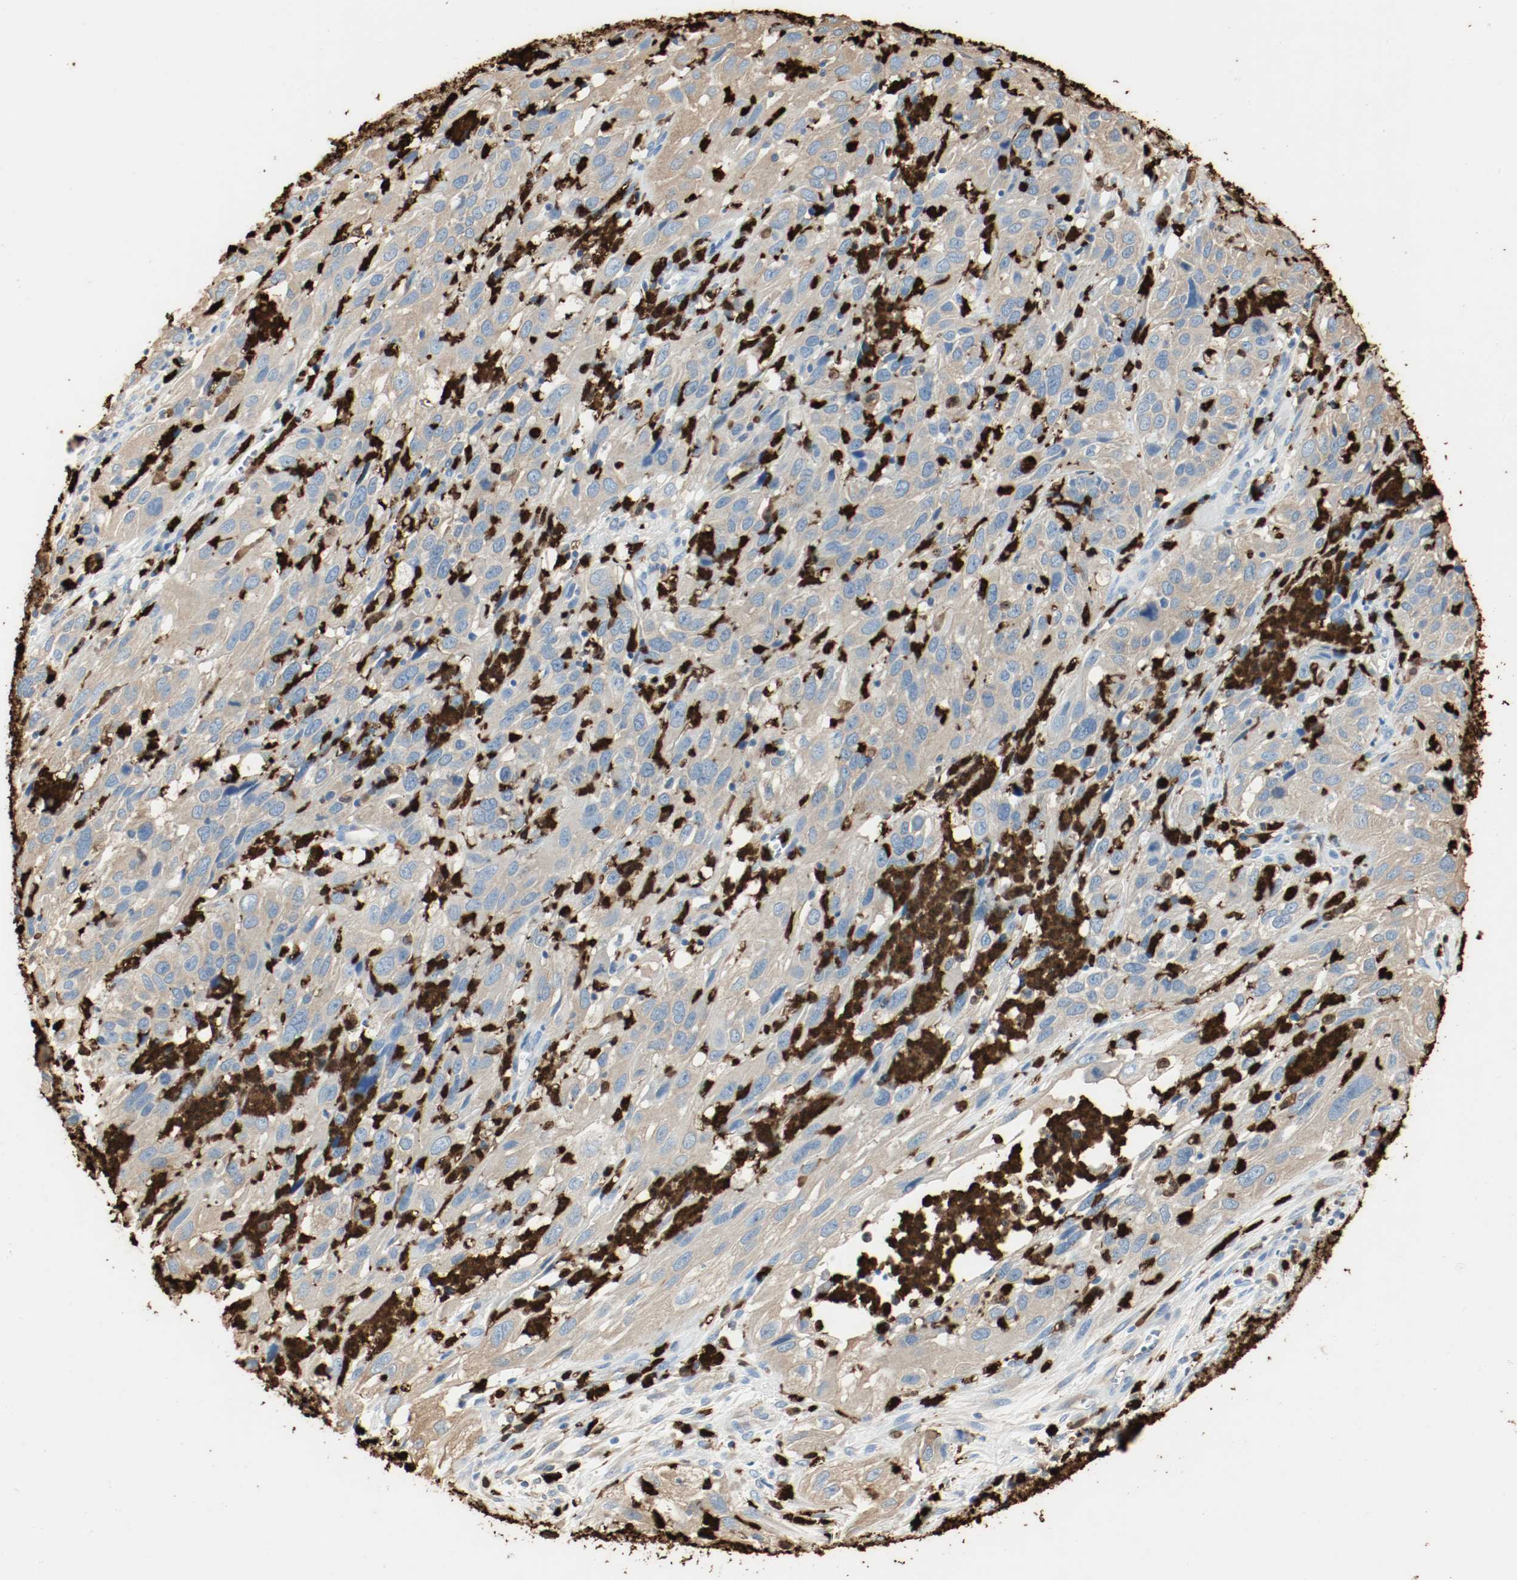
{"staining": {"intensity": "weak", "quantity": "25%-75%", "location": "cytoplasmic/membranous"}, "tissue": "cervical cancer", "cell_type": "Tumor cells", "image_type": "cancer", "snomed": [{"axis": "morphology", "description": "Squamous cell carcinoma, NOS"}, {"axis": "topography", "description": "Cervix"}], "caption": "This photomicrograph reveals IHC staining of human squamous cell carcinoma (cervical), with low weak cytoplasmic/membranous positivity in about 25%-75% of tumor cells.", "gene": "S100A9", "patient": {"sex": "female", "age": 32}}